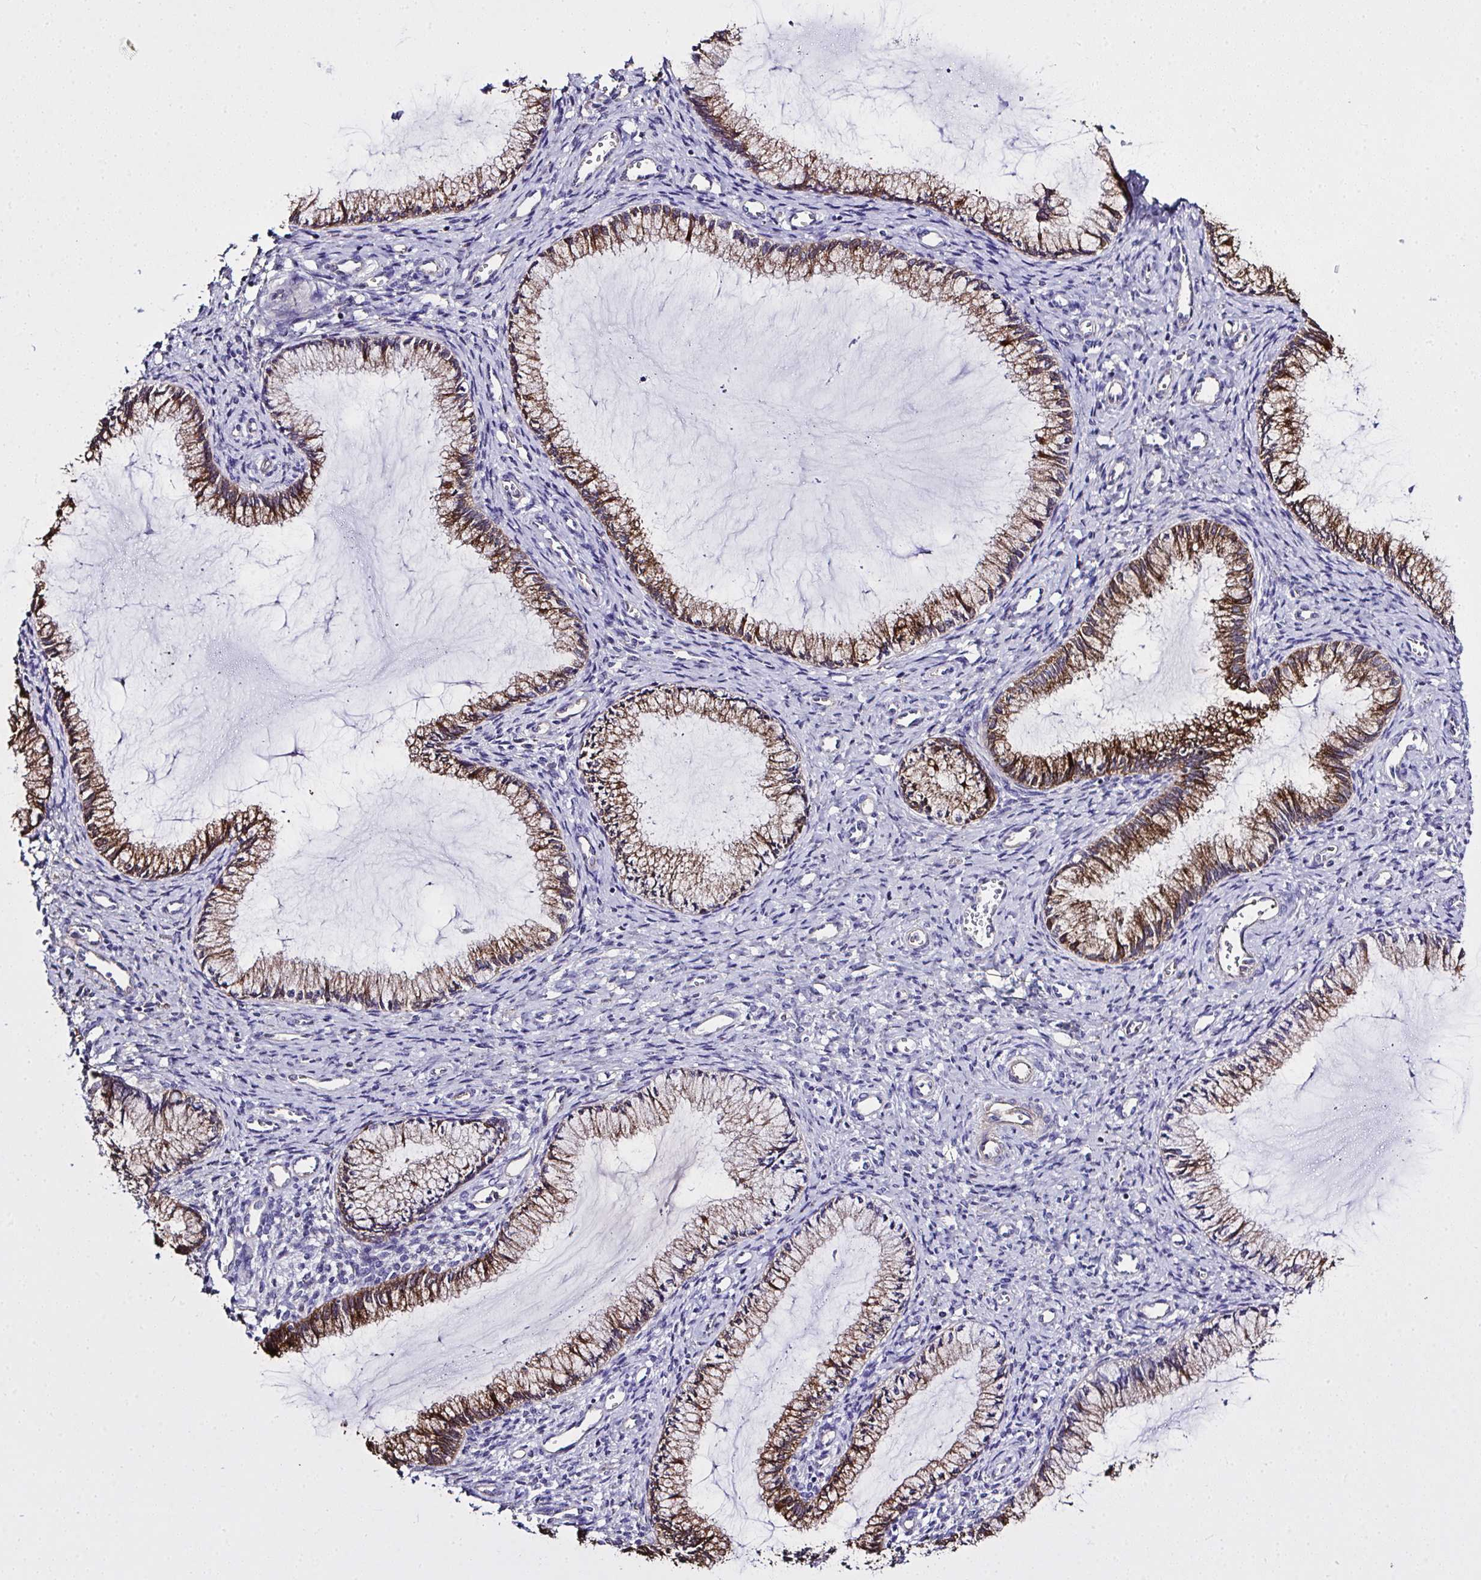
{"staining": {"intensity": "strong", "quantity": ">75%", "location": "cytoplasmic/membranous"}, "tissue": "cervix", "cell_type": "Glandular cells", "image_type": "normal", "snomed": [{"axis": "morphology", "description": "Normal tissue, NOS"}, {"axis": "topography", "description": "Cervix"}], "caption": "This histopathology image shows IHC staining of normal human cervix, with high strong cytoplasmic/membranous staining in approximately >75% of glandular cells.", "gene": "ZNF813", "patient": {"sex": "female", "age": 24}}